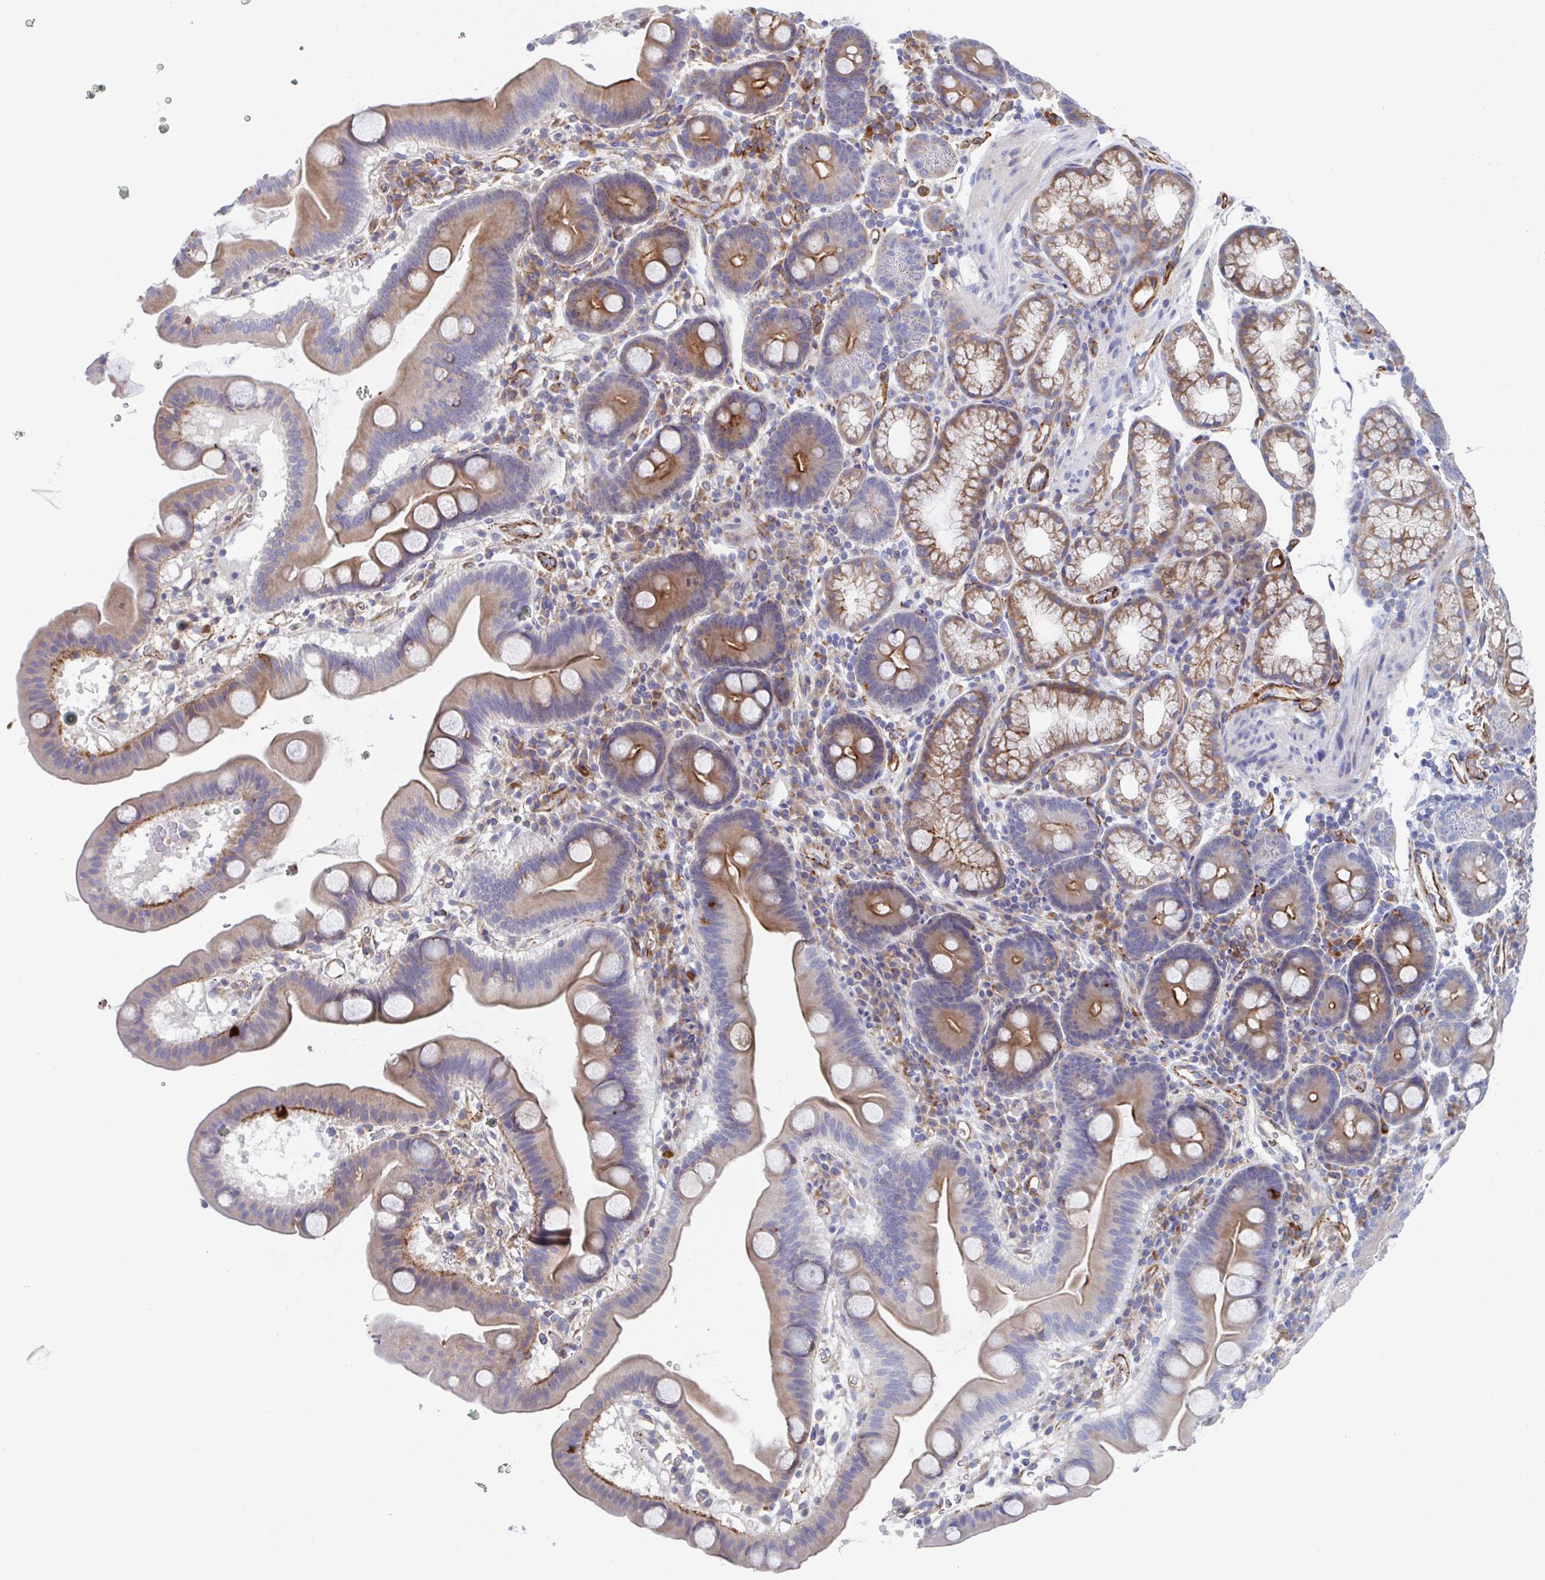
{"staining": {"intensity": "moderate", "quantity": "25%-75%", "location": "cytoplasmic/membranous"}, "tissue": "duodenum", "cell_type": "Glandular cells", "image_type": "normal", "snomed": [{"axis": "morphology", "description": "Normal tissue, NOS"}, {"axis": "topography", "description": "Duodenum"}], "caption": "Glandular cells show medium levels of moderate cytoplasmic/membranous positivity in about 25%-75% of cells in unremarkable duodenum. The protein is shown in brown color, while the nuclei are stained blue.", "gene": "KLC3", "patient": {"sex": "male", "age": 59}}